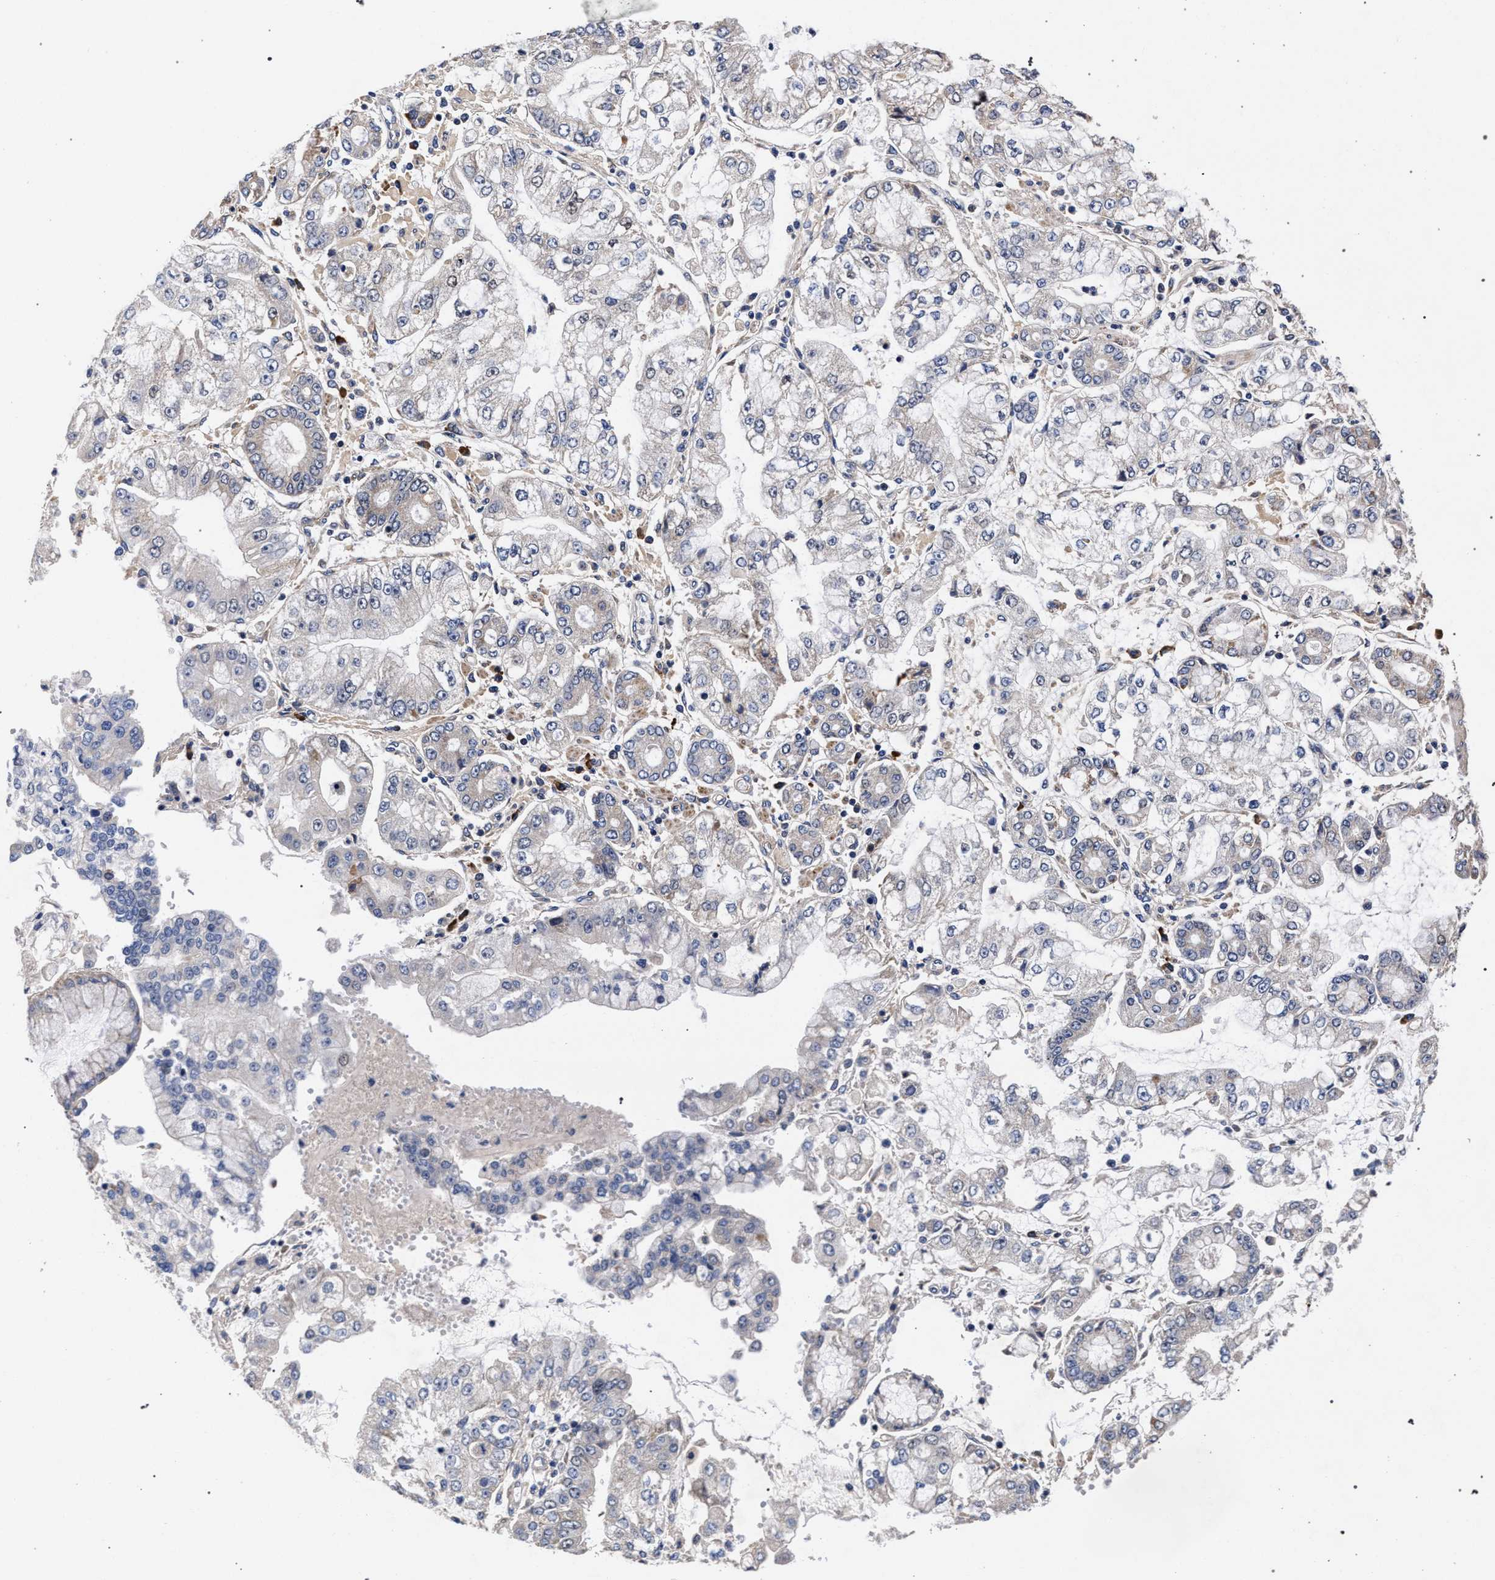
{"staining": {"intensity": "negative", "quantity": "none", "location": "none"}, "tissue": "stomach cancer", "cell_type": "Tumor cells", "image_type": "cancer", "snomed": [{"axis": "morphology", "description": "Adenocarcinoma, NOS"}, {"axis": "topography", "description": "Stomach"}], "caption": "IHC image of human stomach cancer (adenocarcinoma) stained for a protein (brown), which reveals no expression in tumor cells.", "gene": "CFAP95", "patient": {"sex": "male", "age": 76}}